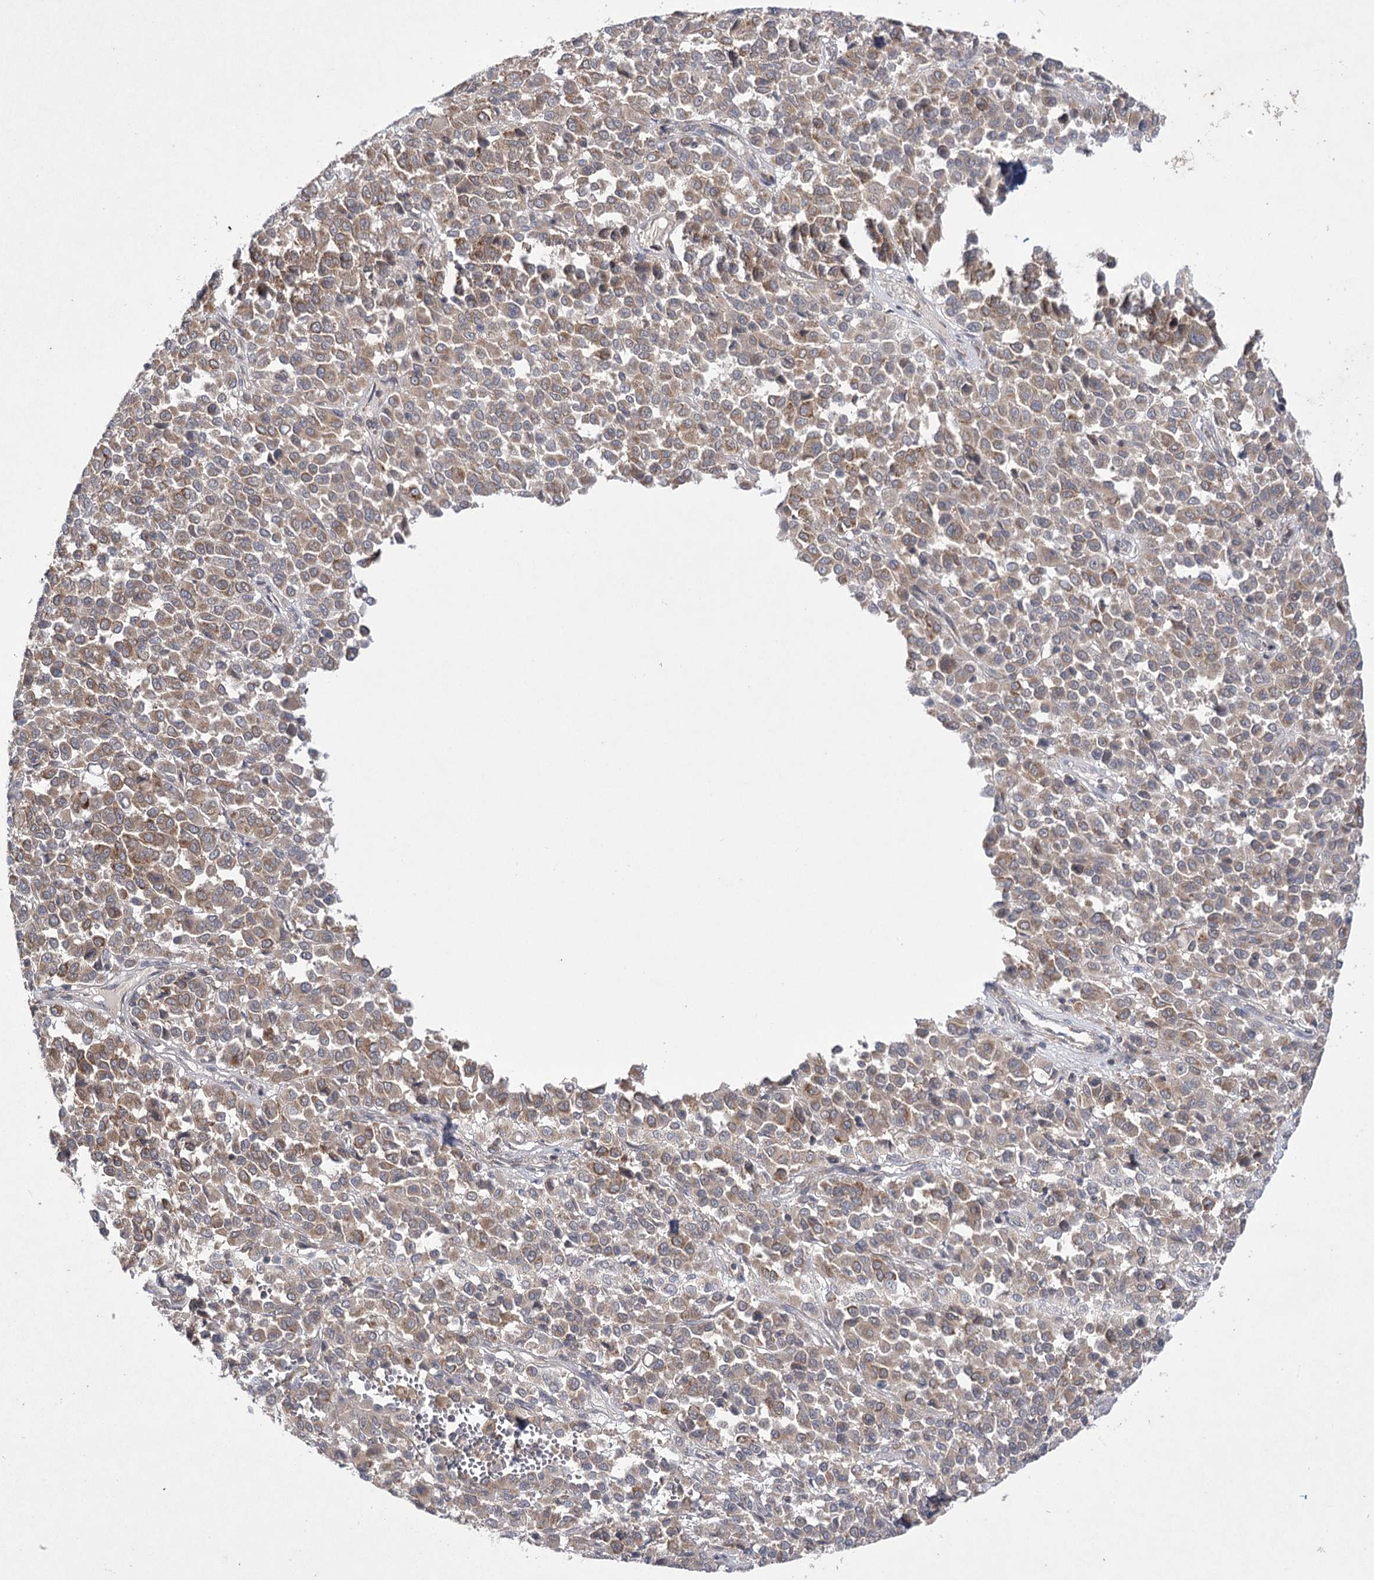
{"staining": {"intensity": "moderate", "quantity": ">75%", "location": "cytoplasmic/membranous"}, "tissue": "melanoma", "cell_type": "Tumor cells", "image_type": "cancer", "snomed": [{"axis": "morphology", "description": "Malignant melanoma, Metastatic site"}, {"axis": "topography", "description": "Pancreas"}], "caption": "Immunohistochemistry (IHC) histopathology image of neoplastic tissue: malignant melanoma (metastatic site) stained using immunohistochemistry (IHC) reveals medium levels of moderate protein expression localized specifically in the cytoplasmic/membranous of tumor cells, appearing as a cytoplasmic/membranous brown color.", "gene": "BCR", "patient": {"sex": "female", "age": 30}}